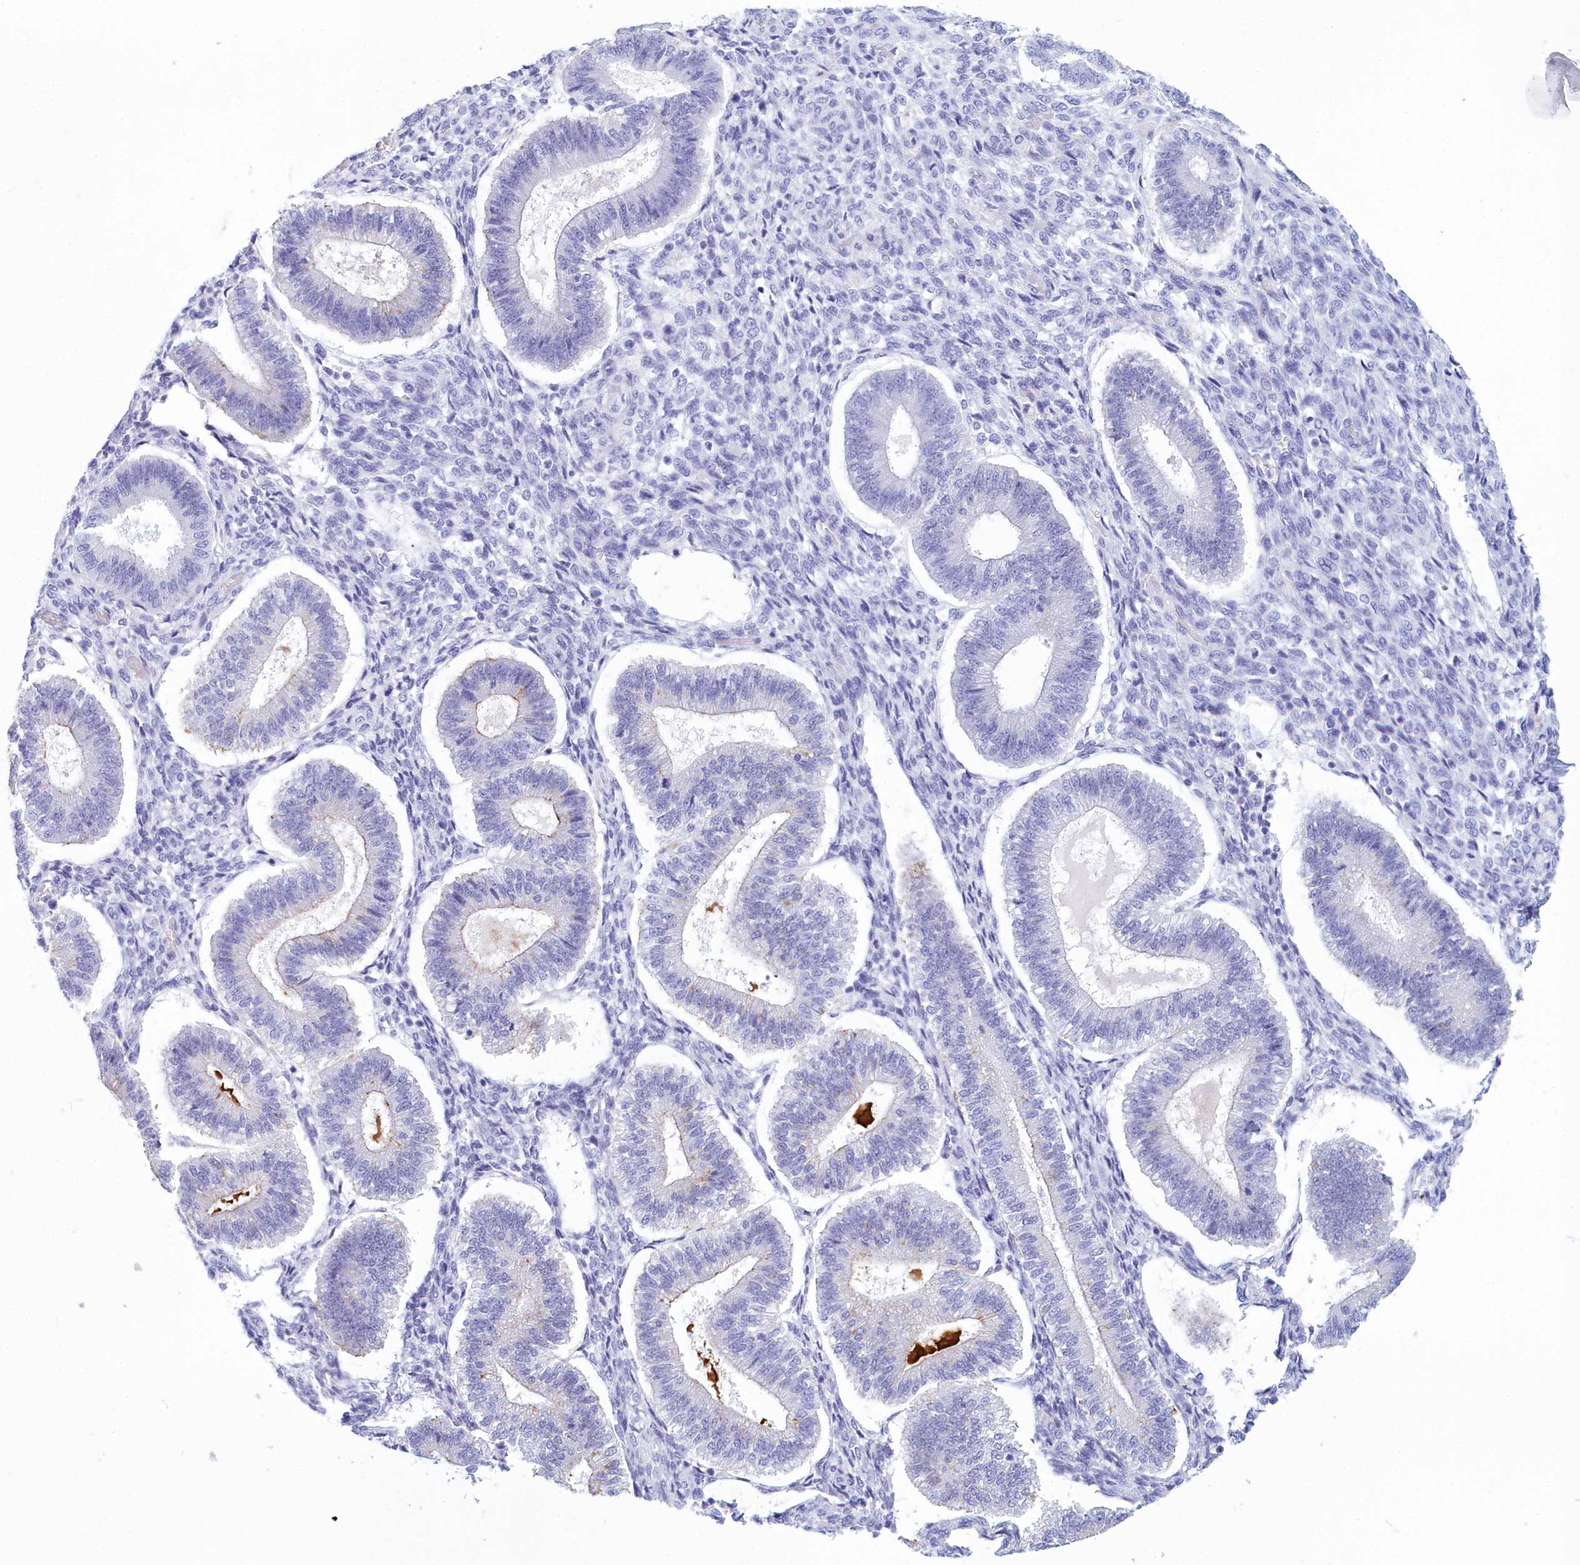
{"staining": {"intensity": "negative", "quantity": "none", "location": "none"}, "tissue": "endometrium", "cell_type": "Cells in endometrial stroma", "image_type": "normal", "snomed": [{"axis": "morphology", "description": "Normal tissue, NOS"}, {"axis": "topography", "description": "Endometrium"}], "caption": "Human endometrium stained for a protein using immunohistochemistry (IHC) exhibits no positivity in cells in endometrial stroma.", "gene": "TMEM97", "patient": {"sex": "female", "age": 25}}